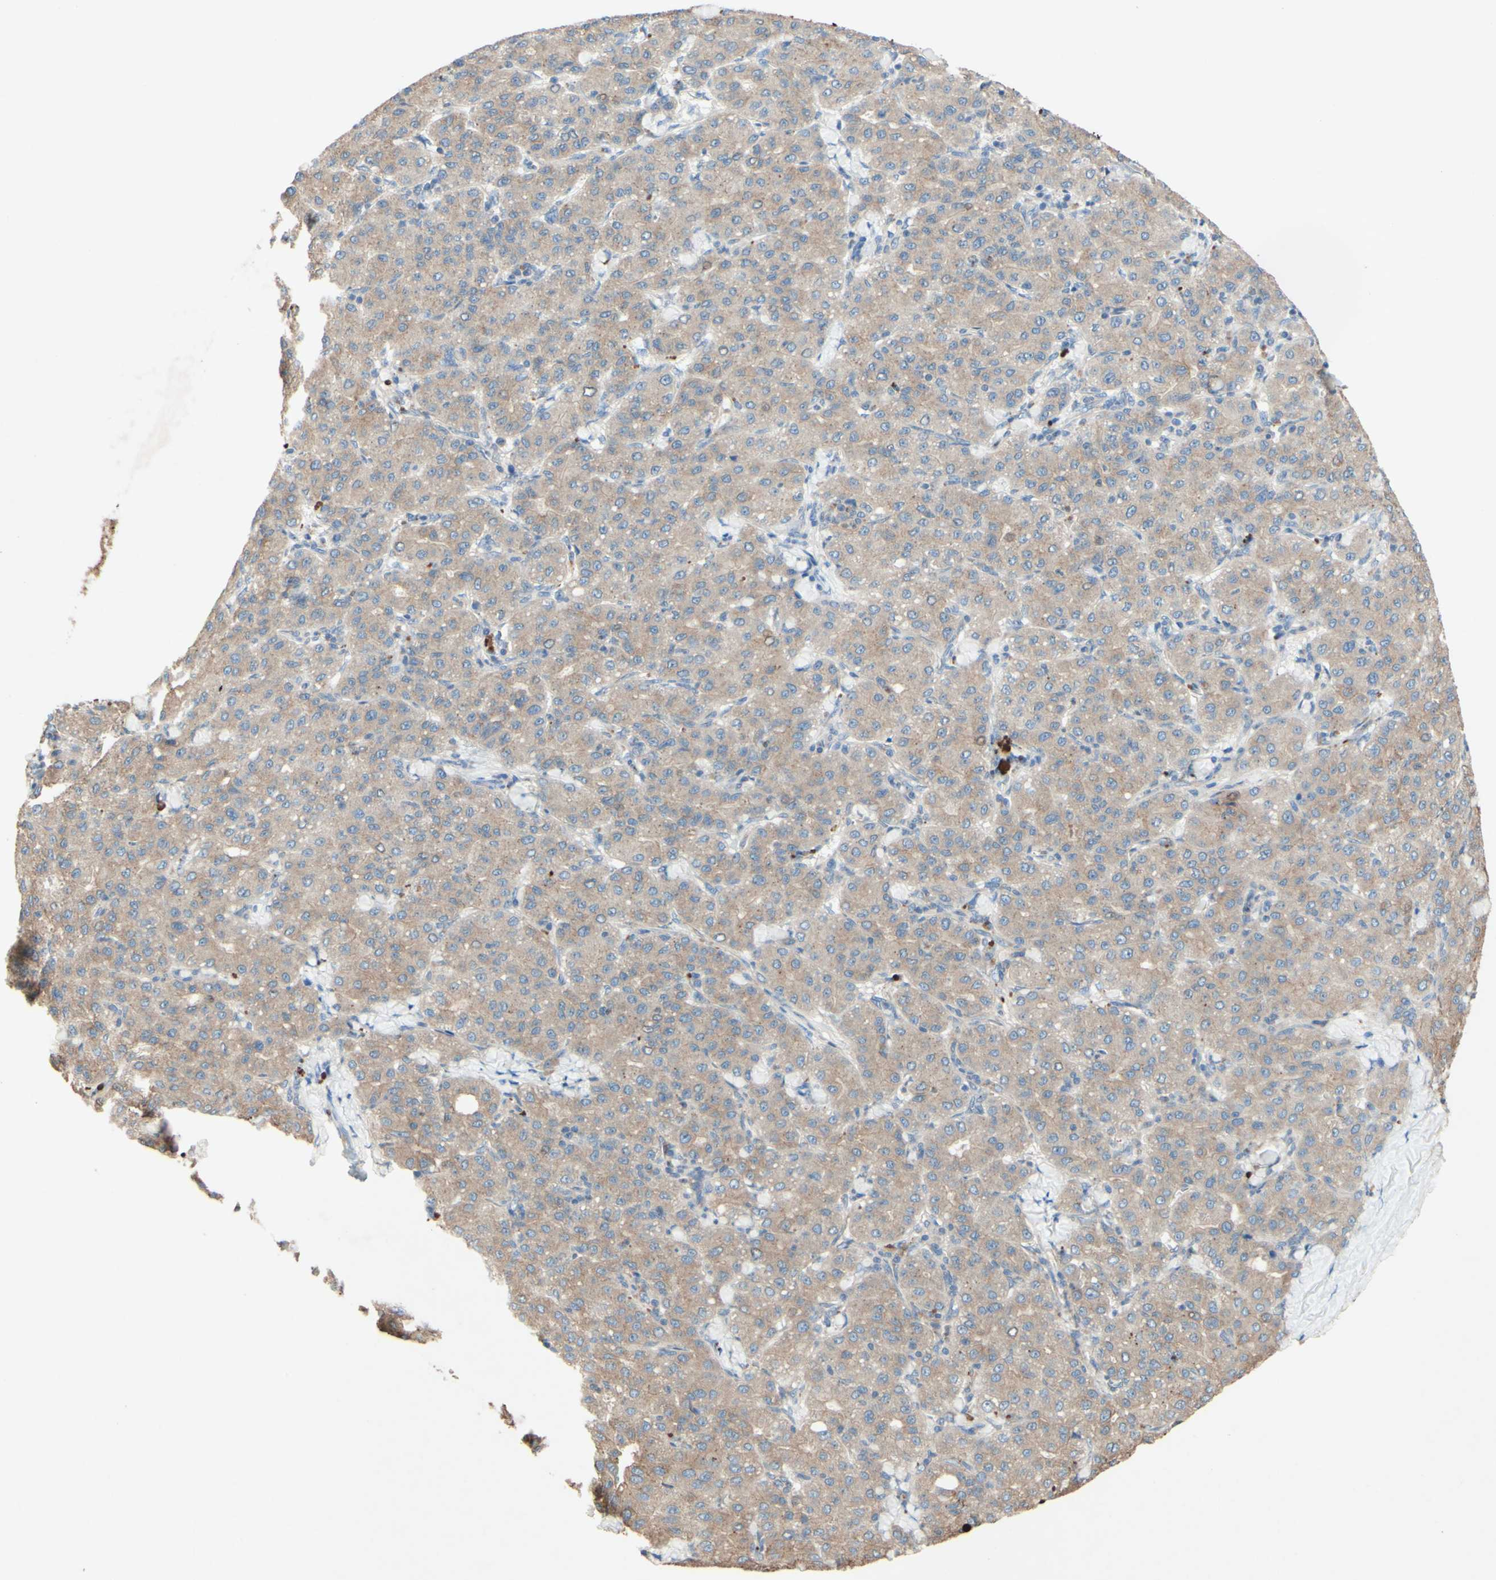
{"staining": {"intensity": "weak", "quantity": ">75%", "location": "cytoplasmic/membranous"}, "tissue": "liver cancer", "cell_type": "Tumor cells", "image_type": "cancer", "snomed": [{"axis": "morphology", "description": "Carcinoma, Hepatocellular, NOS"}, {"axis": "topography", "description": "Liver"}], "caption": "Protein analysis of liver cancer (hepatocellular carcinoma) tissue reveals weak cytoplasmic/membranous expression in approximately >75% of tumor cells.", "gene": "MTM1", "patient": {"sex": "male", "age": 65}}